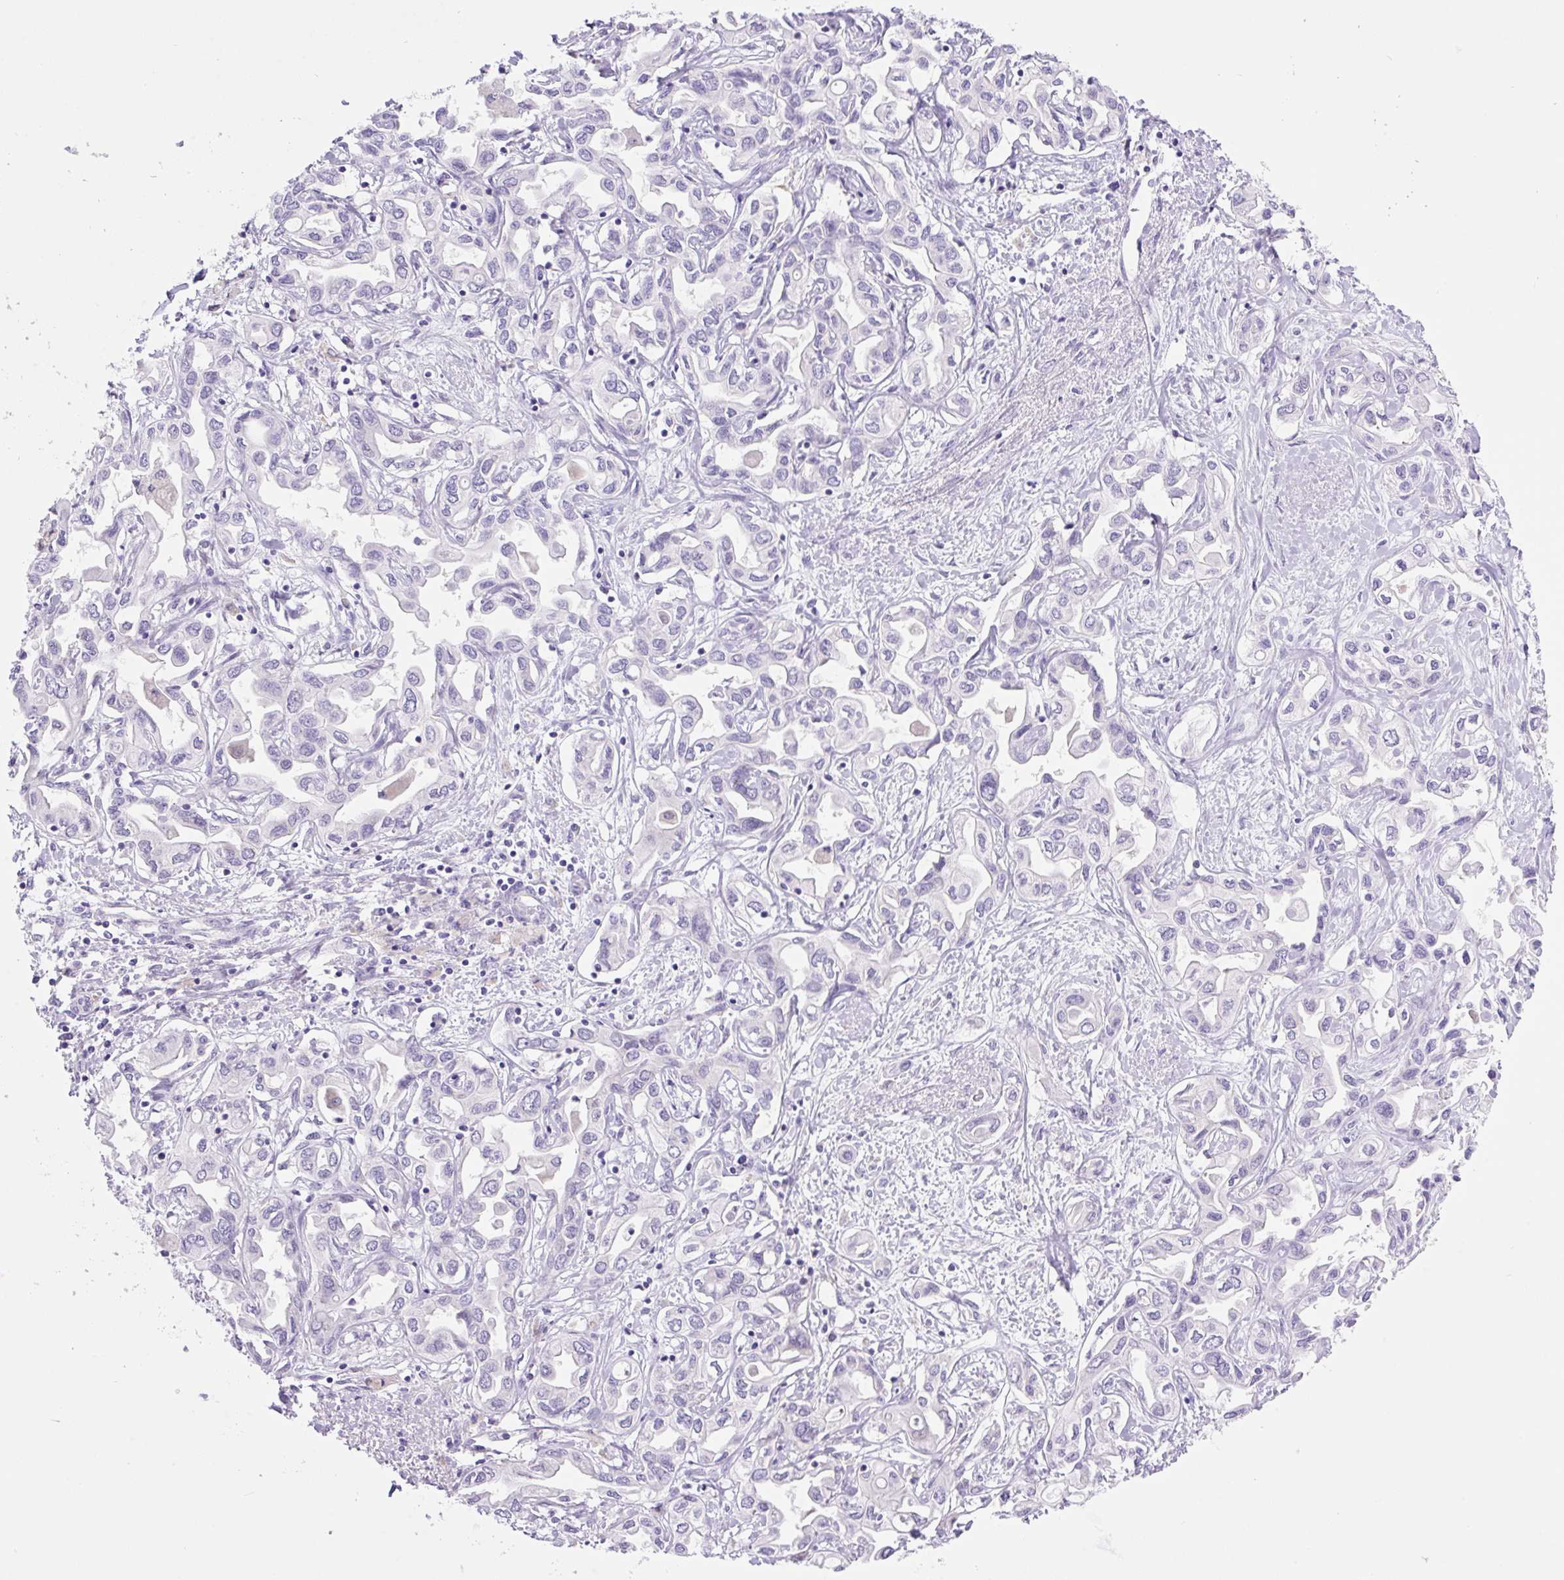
{"staining": {"intensity": "negative", "quantity": "none", "location": "none"}, "tissue": "liver cancer", "cell_type": "Tumor cells", "image_type": "cancer", "snomed": [{"axis": "morphology", "description": "Cholangiocarcinoma"}, {"axis": "topography", "description": "Liver"}], "caption": "Photomicrograph shows no protein expression in tumor cells of cholangiocarcinoma (liver) tissue.", "gene": "CAMK2B", "patient": {"sex": "female", "age": 64}}